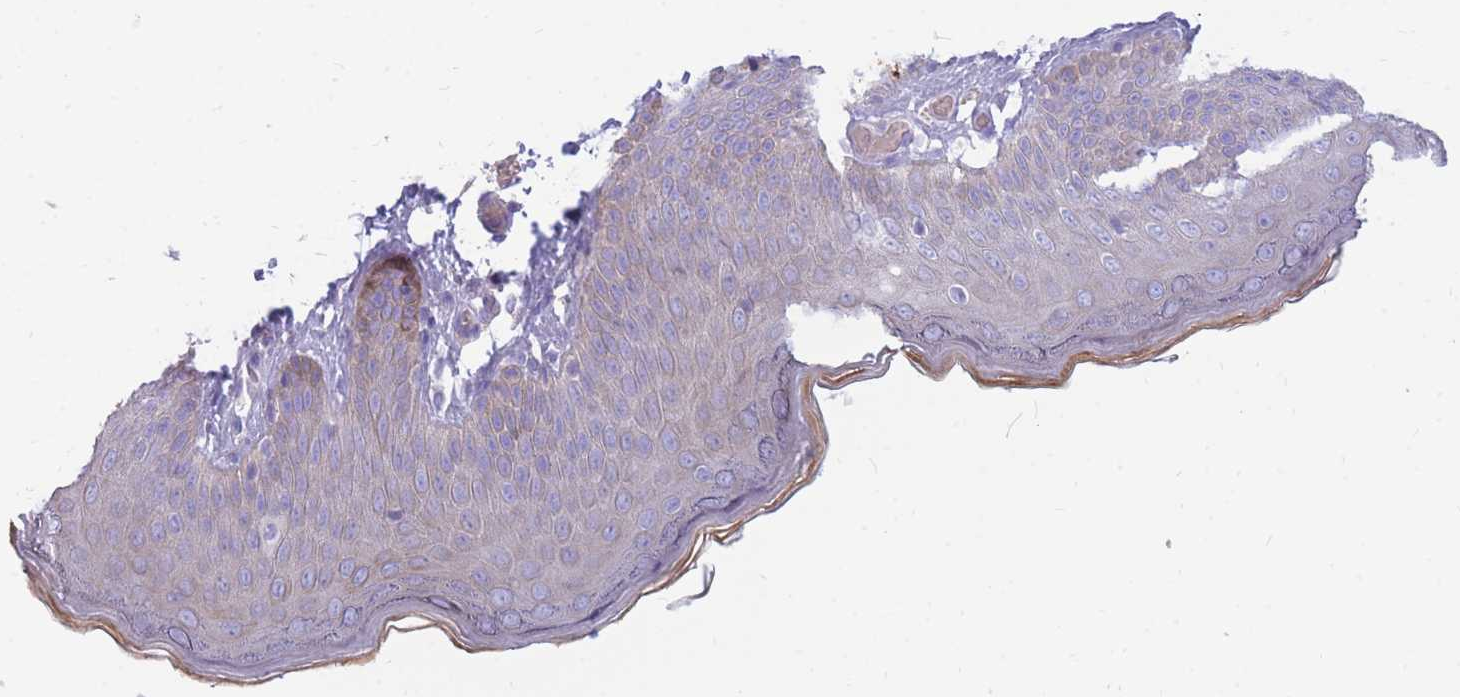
{"staining": {"intensity": "moderate", "quantity": "<25%", "location": "cytoplasmic/membranous"}, "tissue": "skin", "cell_type": "Epidermal cells", "image_type": "normal", "snomed": [{"axis": "morphology", "description": "Normal tissue, NOS"}, {"axis": "topography", "description": "Anal"}], "caption": "Moderate cytoplasmic/membranous positivity for a protein is appreciated in about <25% of epidermal cells of unremarkable skin using immunohistochemistry (IHC).", "gene": "TPSAB1", "patient": {"sex": "female", "age": 40}}